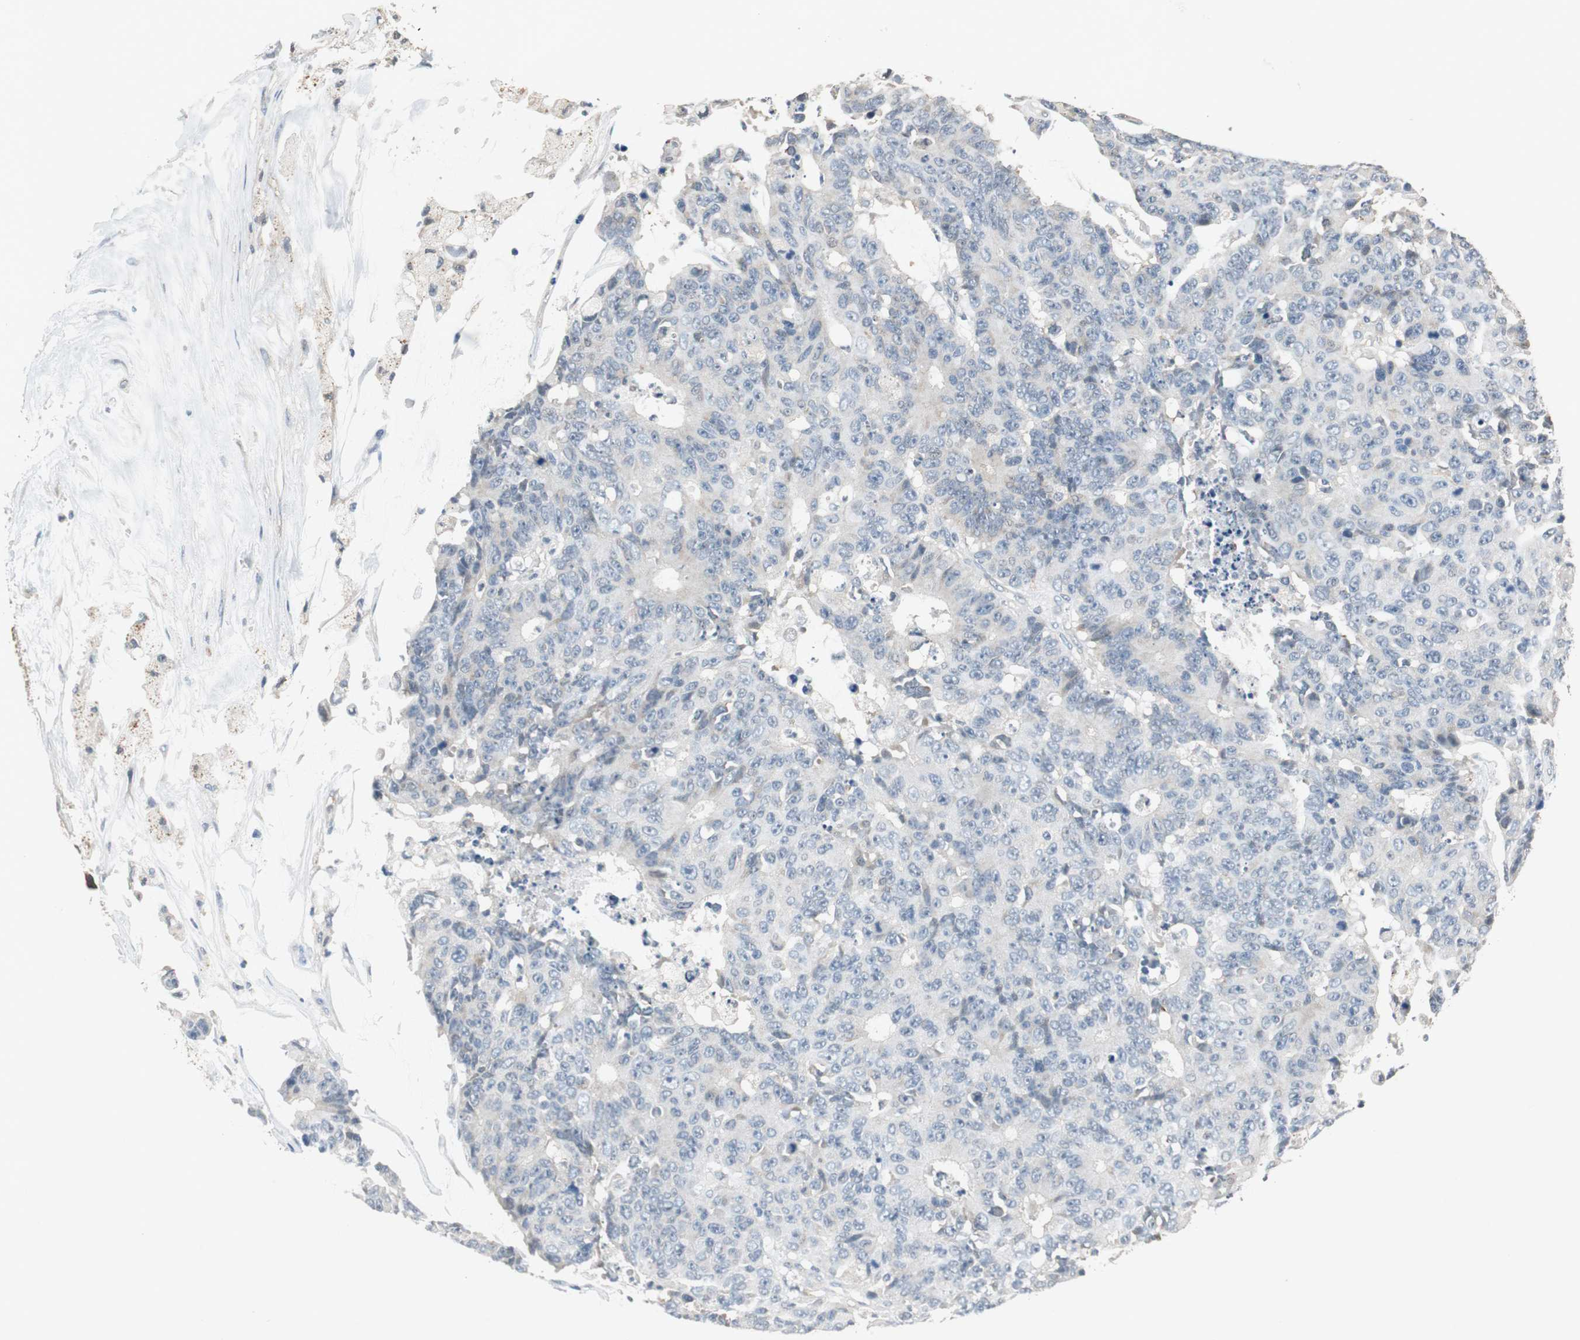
{"staining": {"intensity": "negative", "quantity": "none", "location": "none"}, "tissue": "colorectal cancer", "cell_type": "Tumor cells", "image_type": "cancer", "snomed": [{"axis": "morphology", "description": "Adenocarcinoma, NOS"}, {"axis": "topography", "description": "Colon"}], "caption": "DAB immunohistochemical staining of human colorectal cancer (adenocarcinoma) reveals no significant staining in tumor cells.", "gene": "PI4KB", "patient": {"sex": "female", "age": 86}}